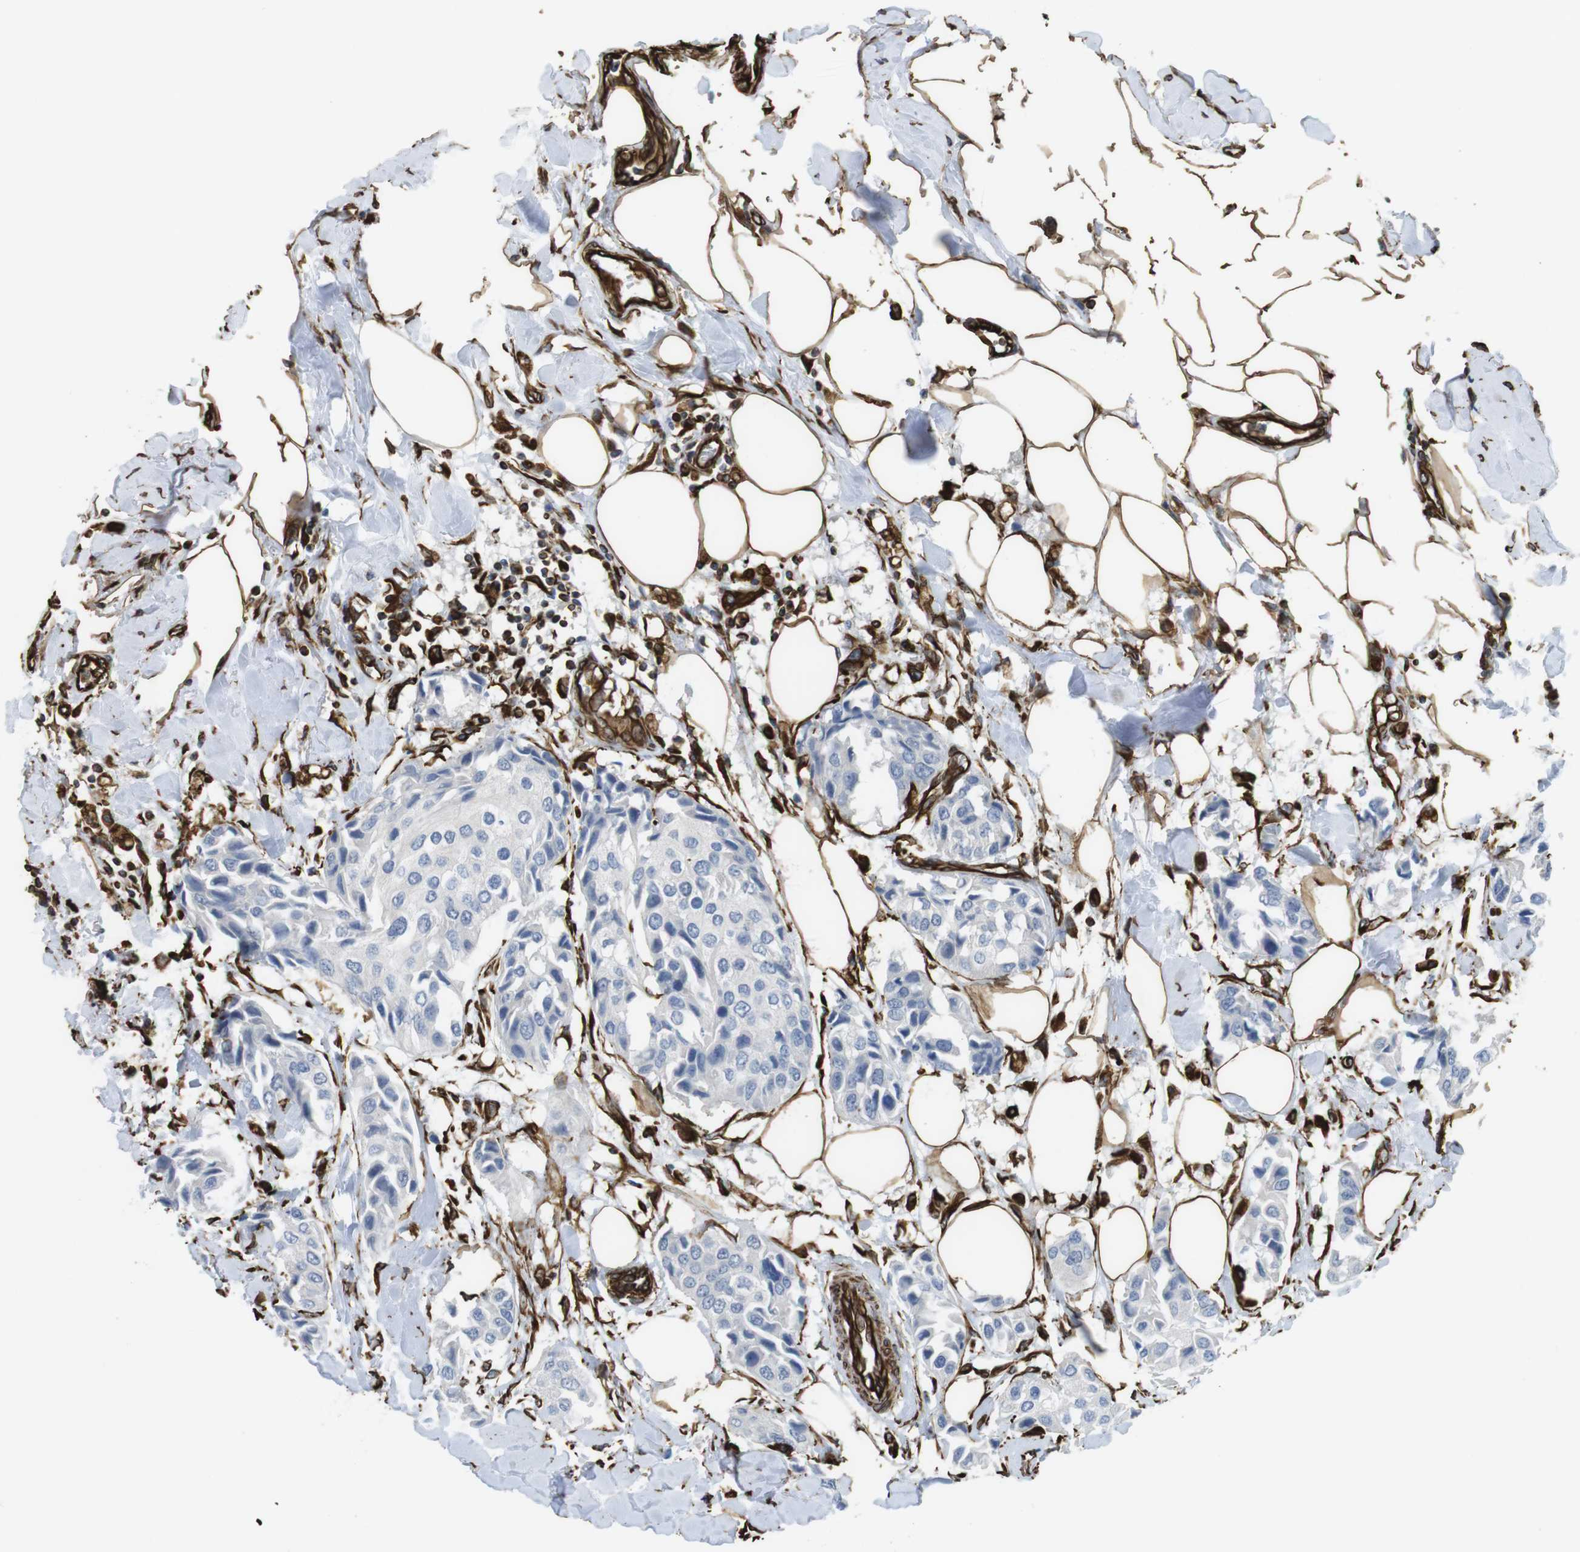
{"staining": {"intensity": "negative", "quantity": "none", "location": "none"}, "tissue": "breast cancer", "cell_type": "Tumor cells", "image_type": "cancer", "snomed": [{"axis": "morphology", "description": "Duct carcinoma"}, {"axis": "topography", "description": "Breast"}], "caption": "Immunohistochemistry micrograph of neoplastic tissue: human breast cancer (infiltrating ductal carcinoma) stained with DAB shows no significant protein positivity in tumor cells.", "gene": "RALGPS1", "patient": {"sex": "female", "age": 80}}